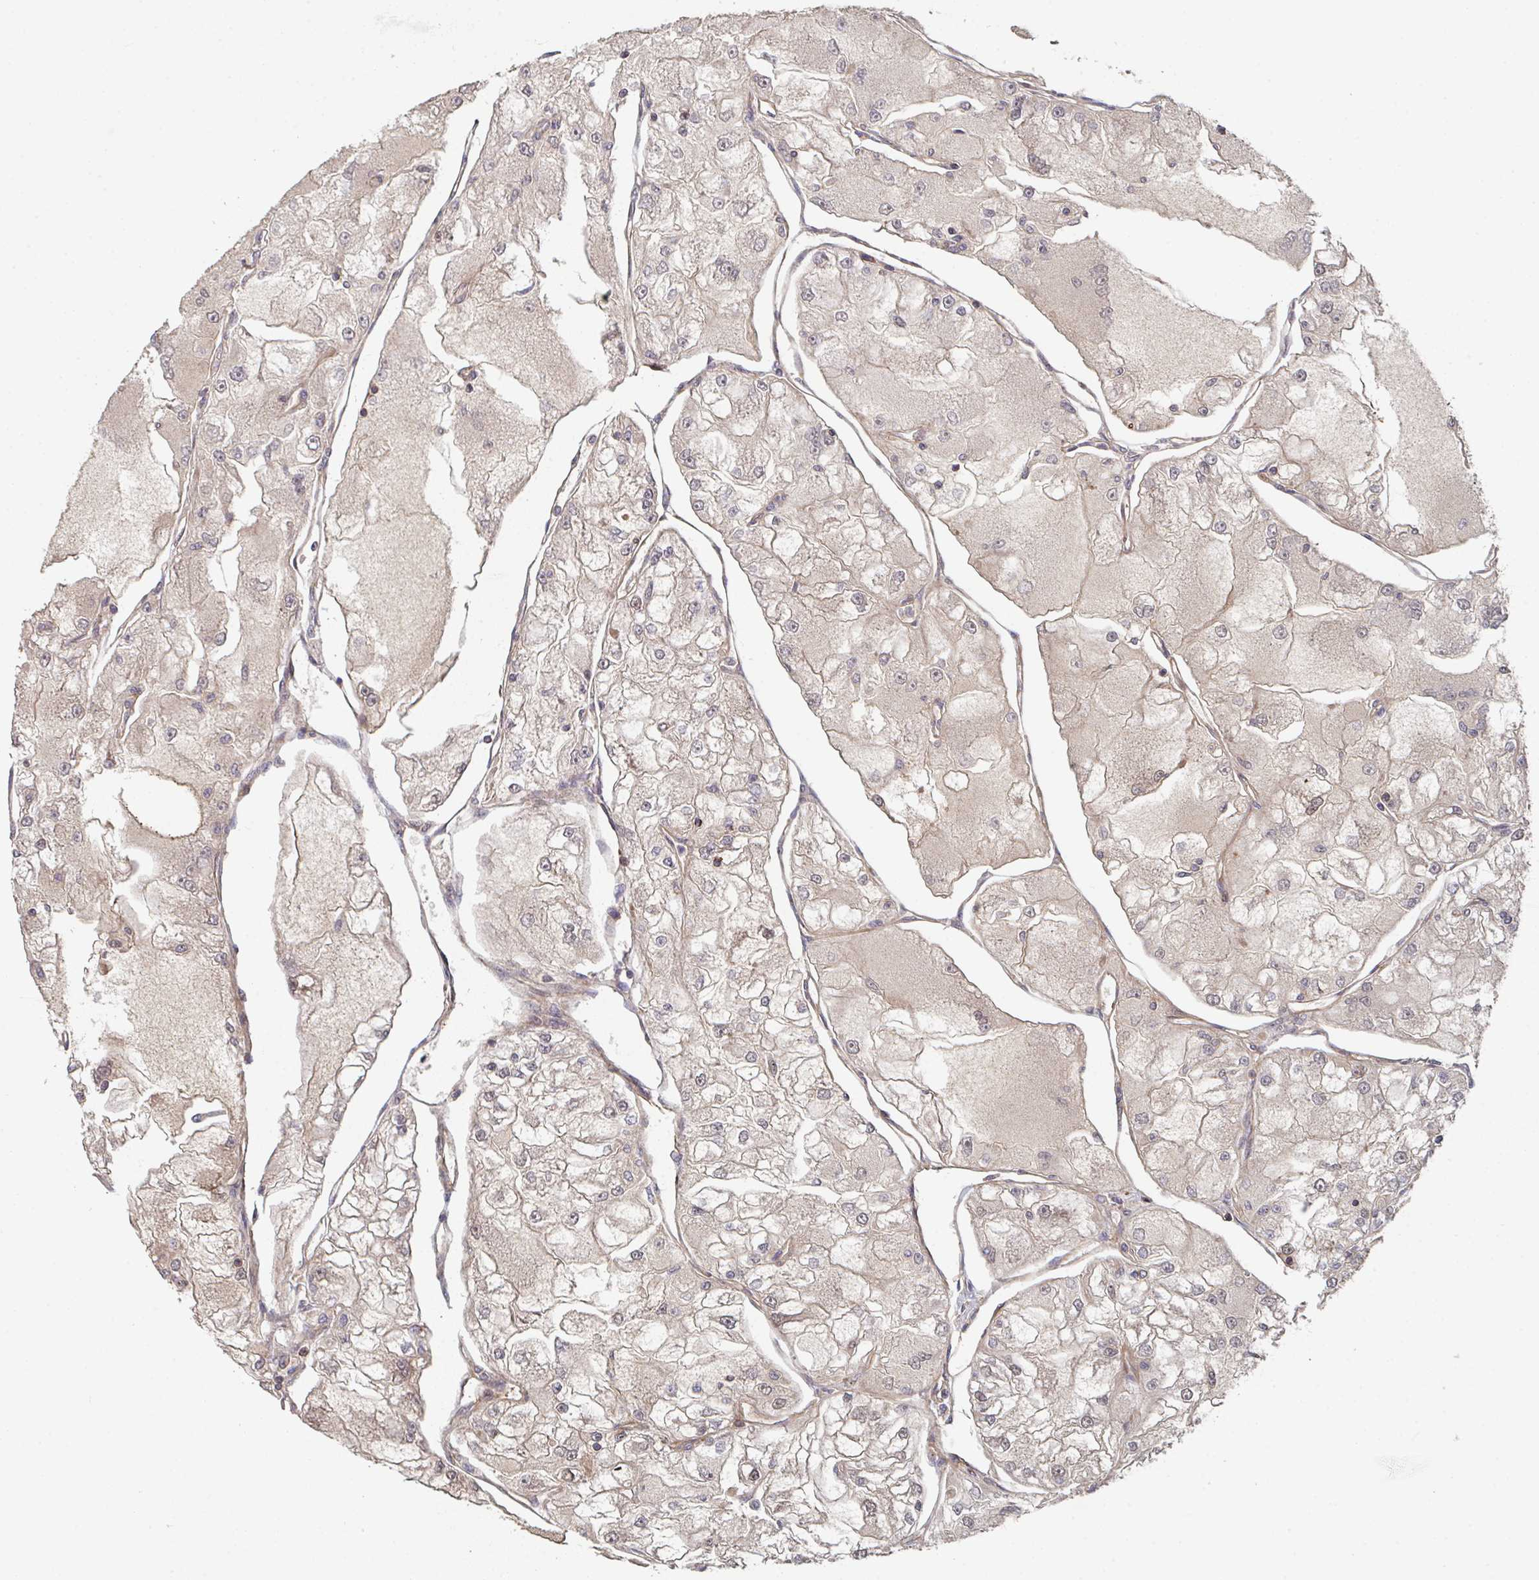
{"staining": {"intensity": "weak", "quantity": "25%-75%", "location": "cytoplasmic/membranous"}, "tissue": "renal cancer", "cell_type": "Tumor cells", "image_type": "cancer", "snomed": [{"axis": "morphology", "description": "Adenocarcinoma, NOS"}, {"axis": "topography", "description": "Kidney"}], "caption": "Adenocarcinoma (renal) stained with a brown dye exhibits weak cytoplasmic/membranous positive staining in about 25%-75% of tumor cells.", "gene": "FZD2", "patient": {"sex": "female", "age": 72}}